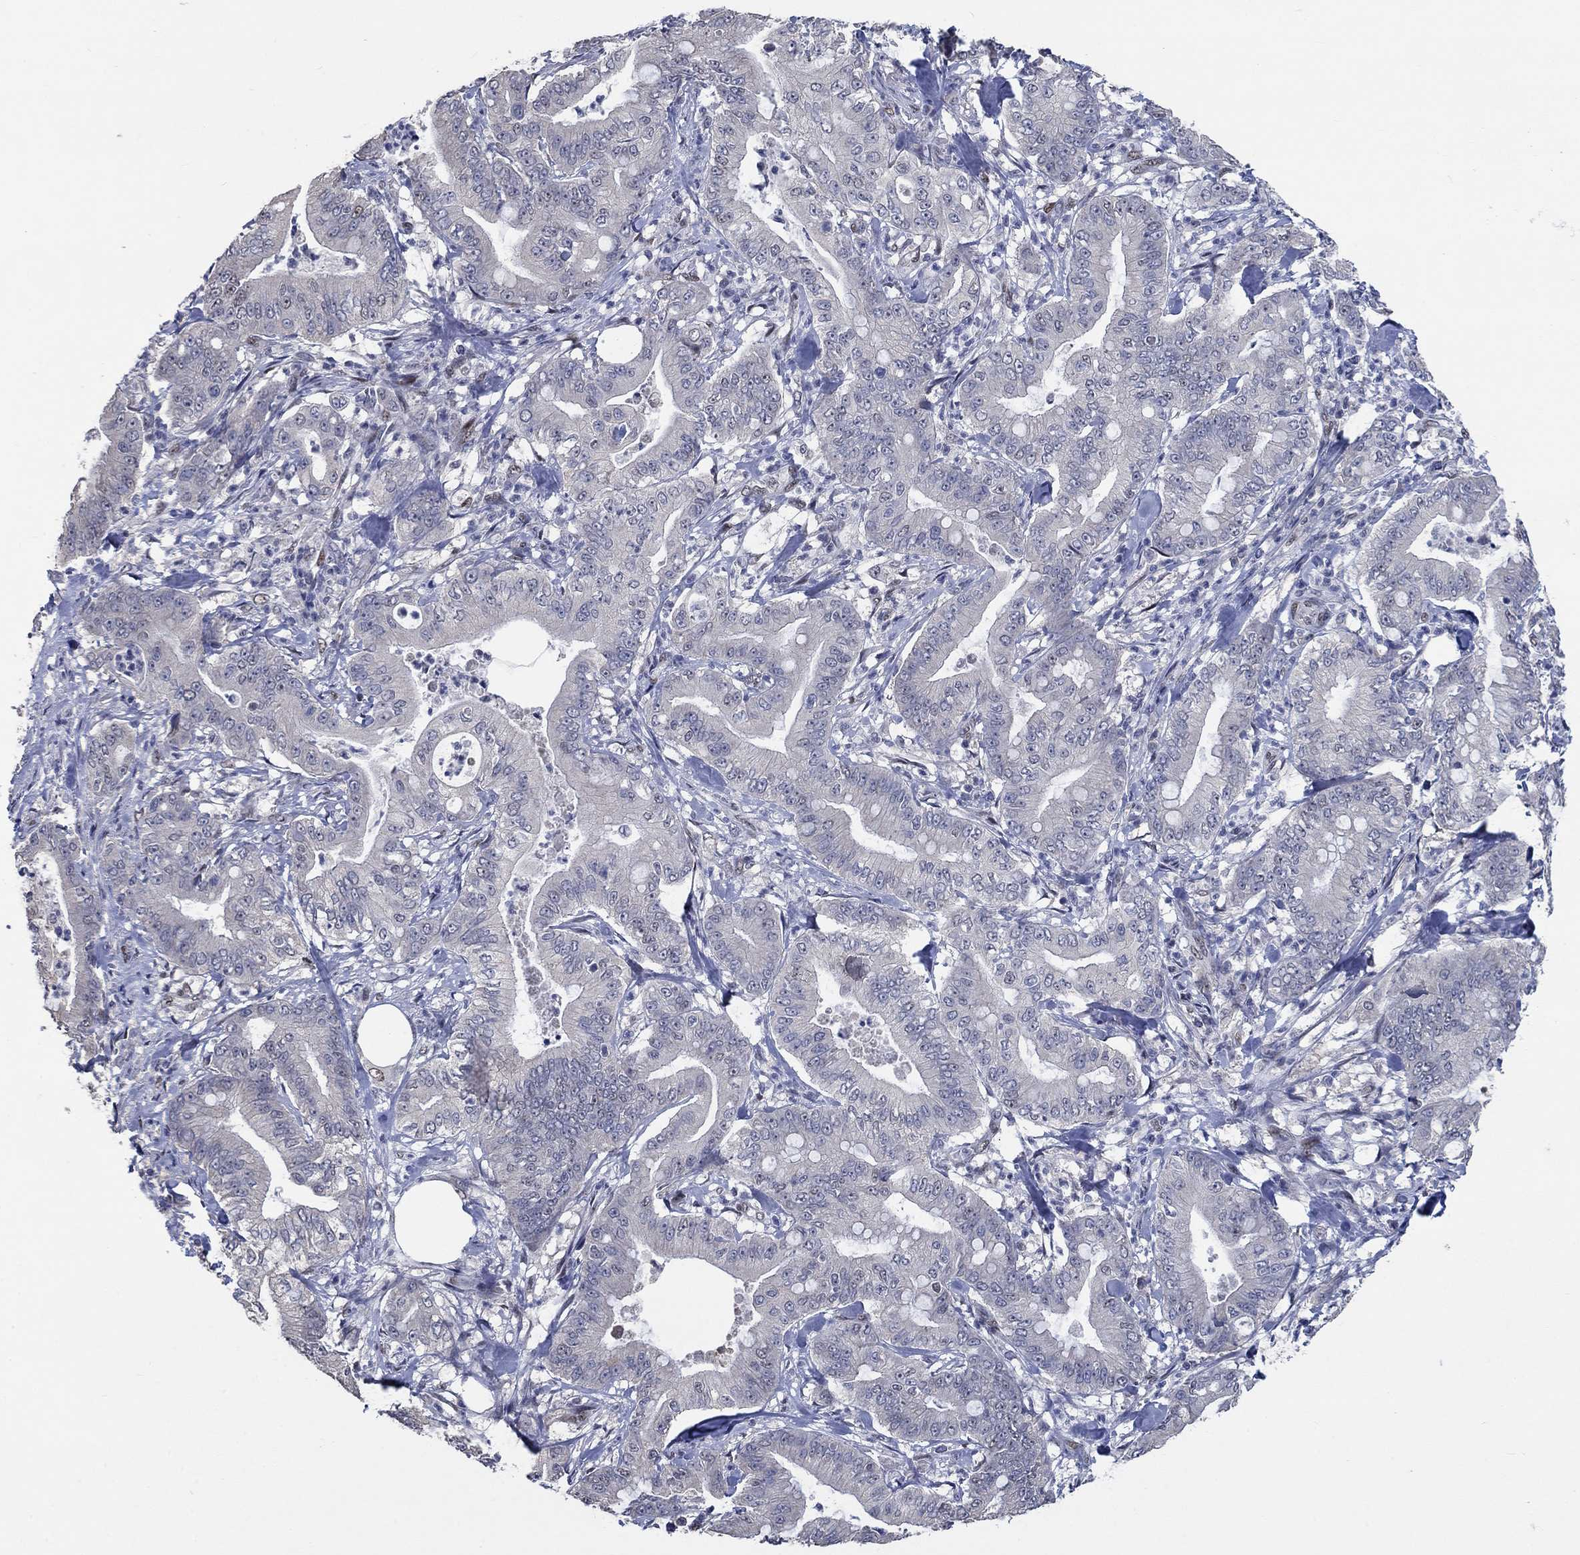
{"staining": {"intensity": "negative", "quantity": "none", "location": "none"}, "tissue": "pancreatic cancer", "cell_type": "Tumor cells", "image_type": "cancer", "snomed": [{"axis": "morphology", "description": "Adenocarcinoma, NOS"}, {"axis": "topography", "description": "Pancreas"}], "caption": "Human adenocarcinoma (pancreatic) stained for a protein using IHC reveals no expression in tumor cells.", "gene": "HTN1", "patient": {"sex": "male", "age": 71}}